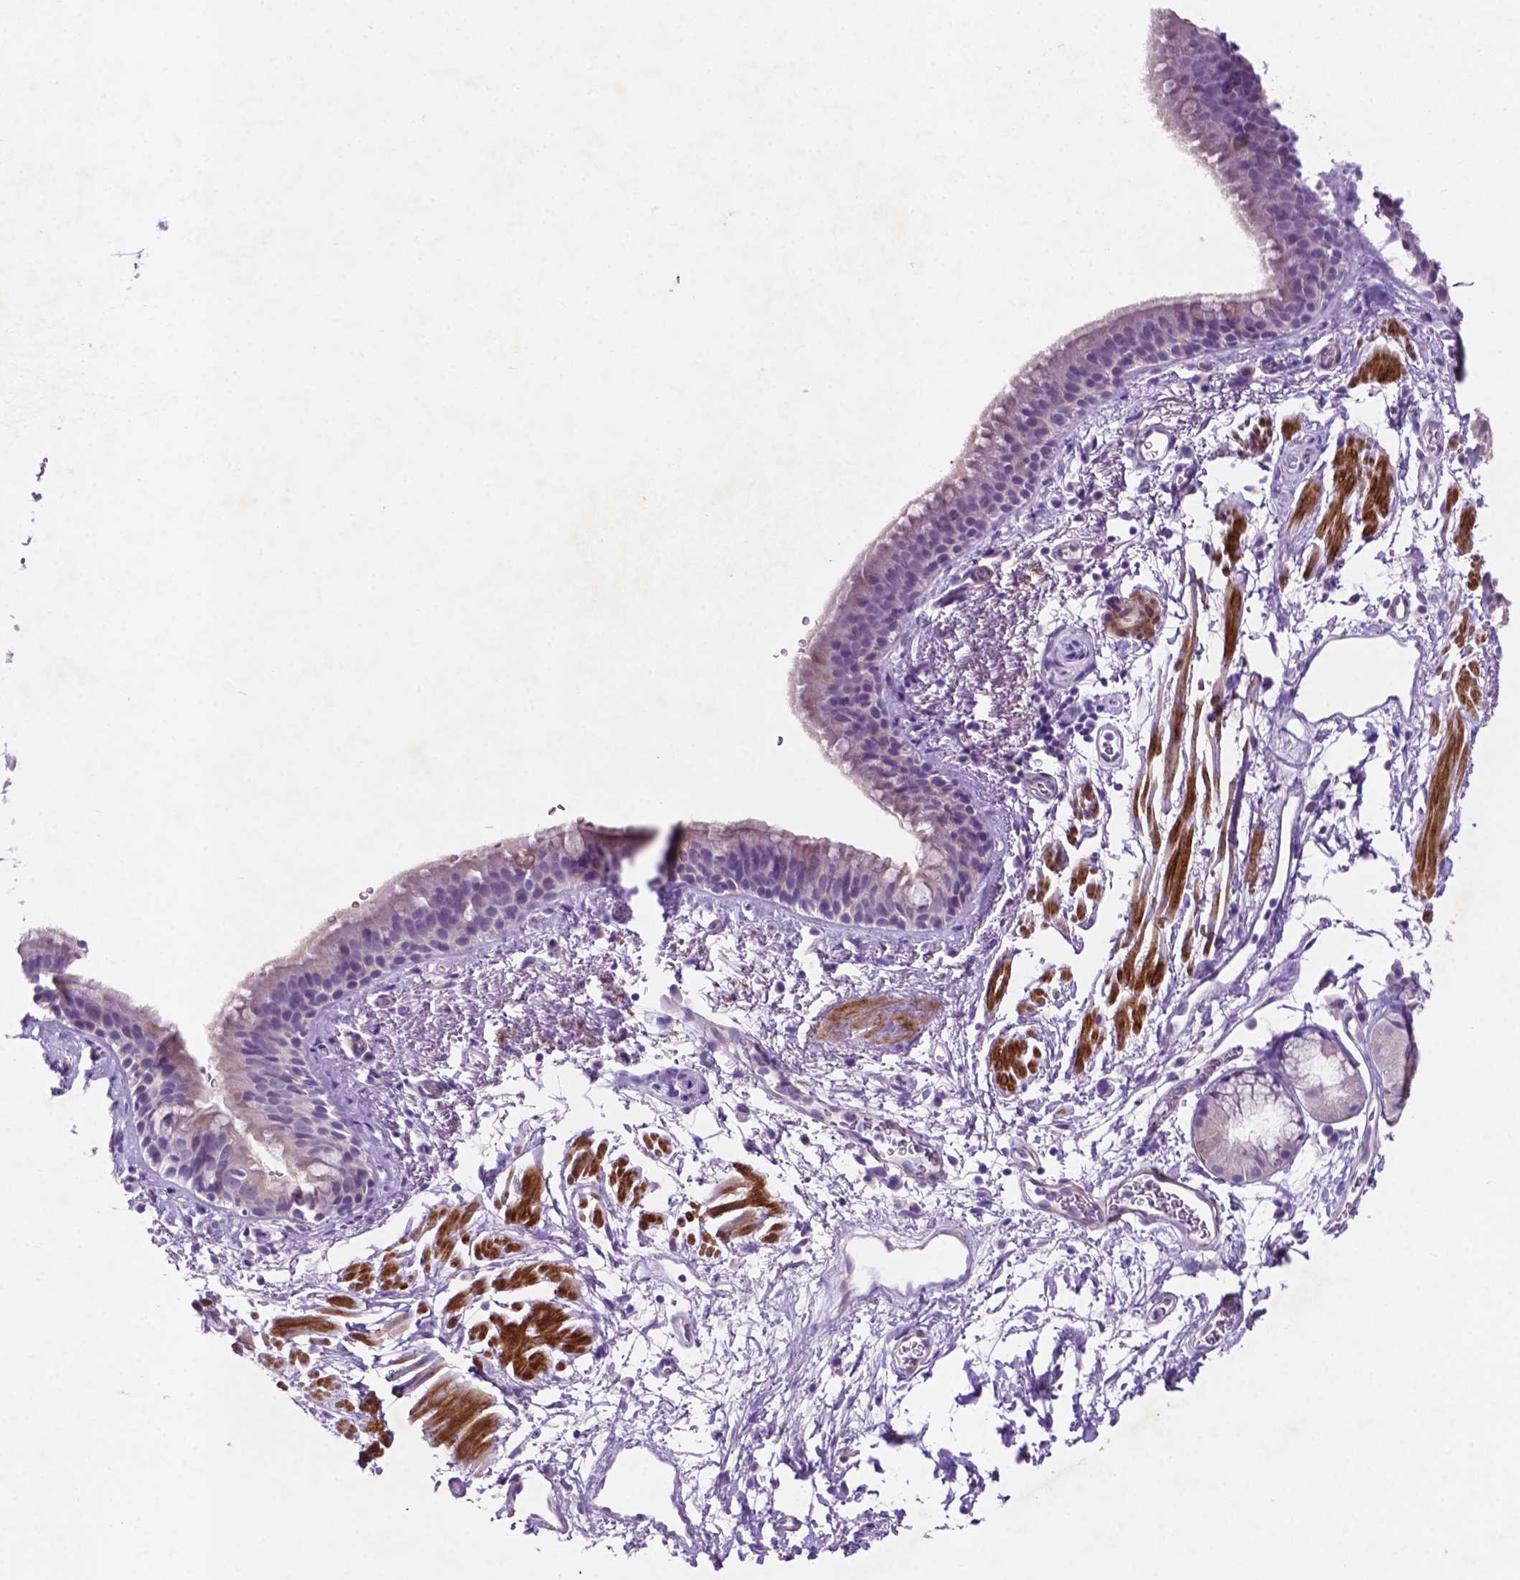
{"staining": {"intensity": "negative", "quantity": "none", "location": "none"}, "tissue": "bronchus", "cell_type": "Respiratory epithelial cells", "image_type": "normal", "snomed": [{"axis": "morphology", "description": "Normal tissue, NOS"}, {"axis": "topography", "description": "Cartilage tissue"}, {"axis": "topography", "description": "Bronchus"}], "caption": "This is an IHC image of benign human bronchus. There is no positivity in respiratory epithelial cells.", "gene": "ASPG", "patient": {"sex": "male", "age": 58}}